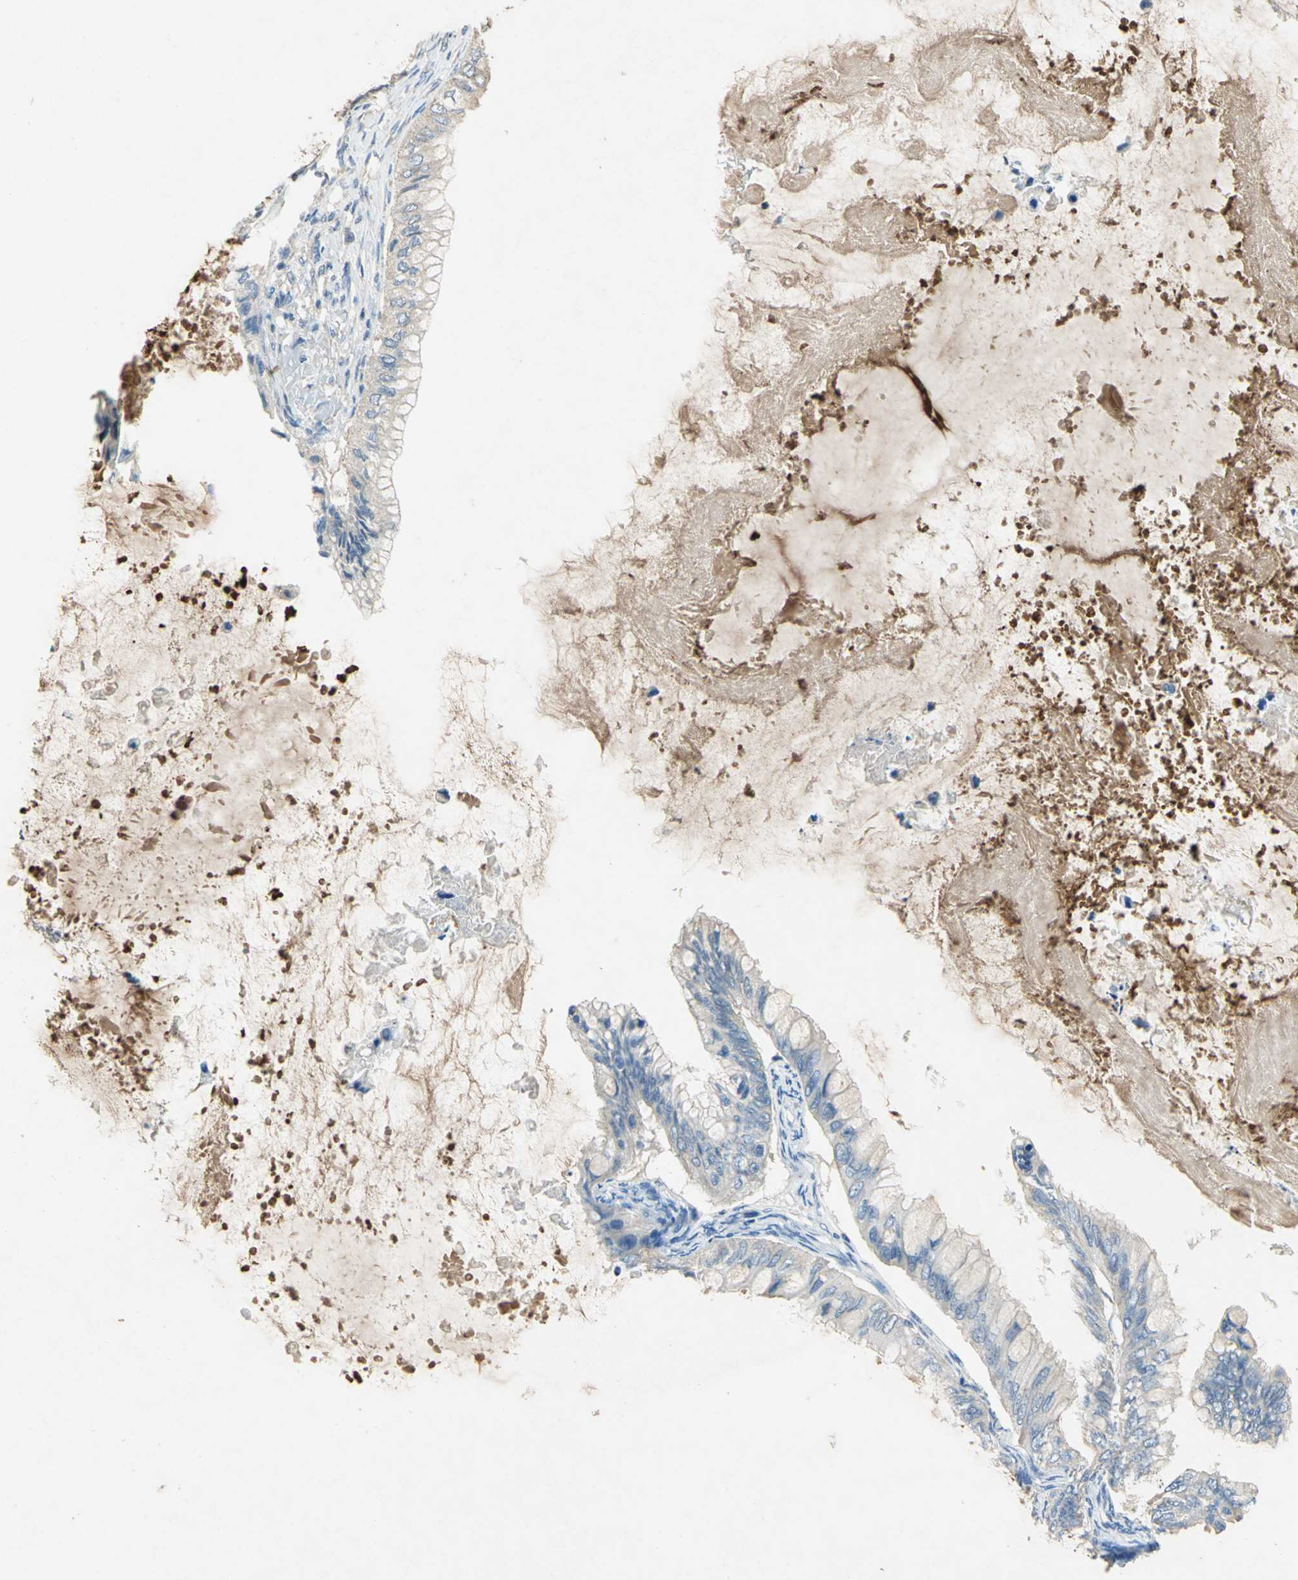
{"staining": {"intensity": "weak", "quantity": "25%-75%", "location": "cytoplasmic/membranous"}, "tissue": "ovarian cancer", "cell_type": "Tumor cells", "image_type": "cancer", "snomed": [{"axis": "morphology", "description": "Cystadenocarcinoma, mucinous, NOS"}, {"axis": "topography", "description": "Ovary"}], "caption": "Immunohistochemistry (IHC) photomicrograph of human ovarian cancer stained for a protein (brown), which reveals low levels of weak cytoplasmic/membranous staining in about 25%-75% of tumor cells.", "gene": "ADAMTS5", "patient": {"sex": "female", "age": 80}}